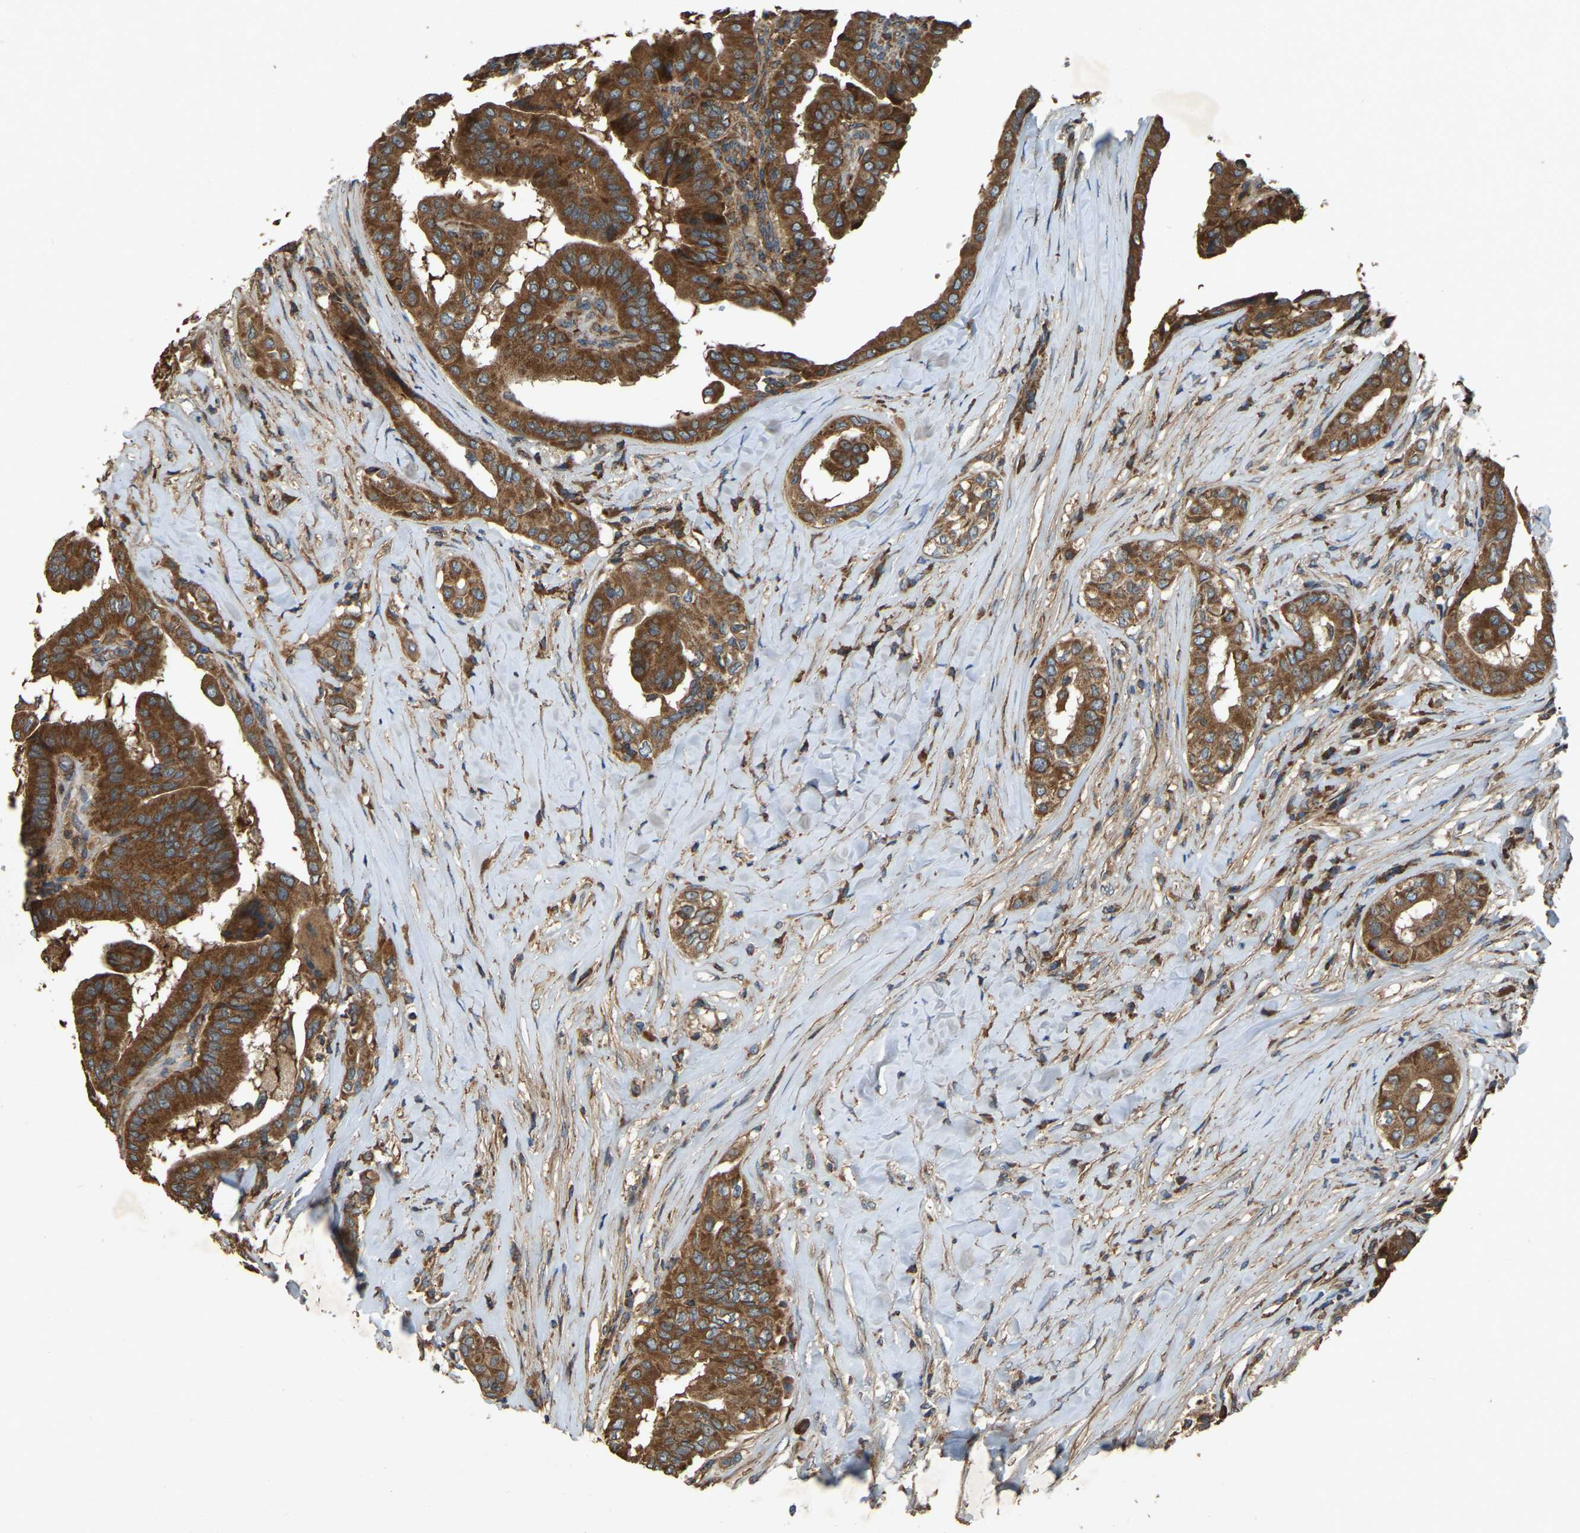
{"staining": {"intensity": "strong", "quantity": ">75%", "location": "cytoplasmic/membranous"}, "tissue": "thyroid cancer", "cell_type": "Tumor cells", "image_type": "cancer", "snomed": [{"axis": "morphology", "description": "Papillary adenocarcinoma, NOS"}, {"axis": "topography", "description": "Thyroid gland"}], "caption": "The micrograph displays staining of thyroid cancer (papillary adenocarcinoma), revealing strong cytoplasmic/membranous protein expression (brown color) within tumor cells.", "gene": "SAMD9L", "patient": {"sex": "male", "age": 33}}